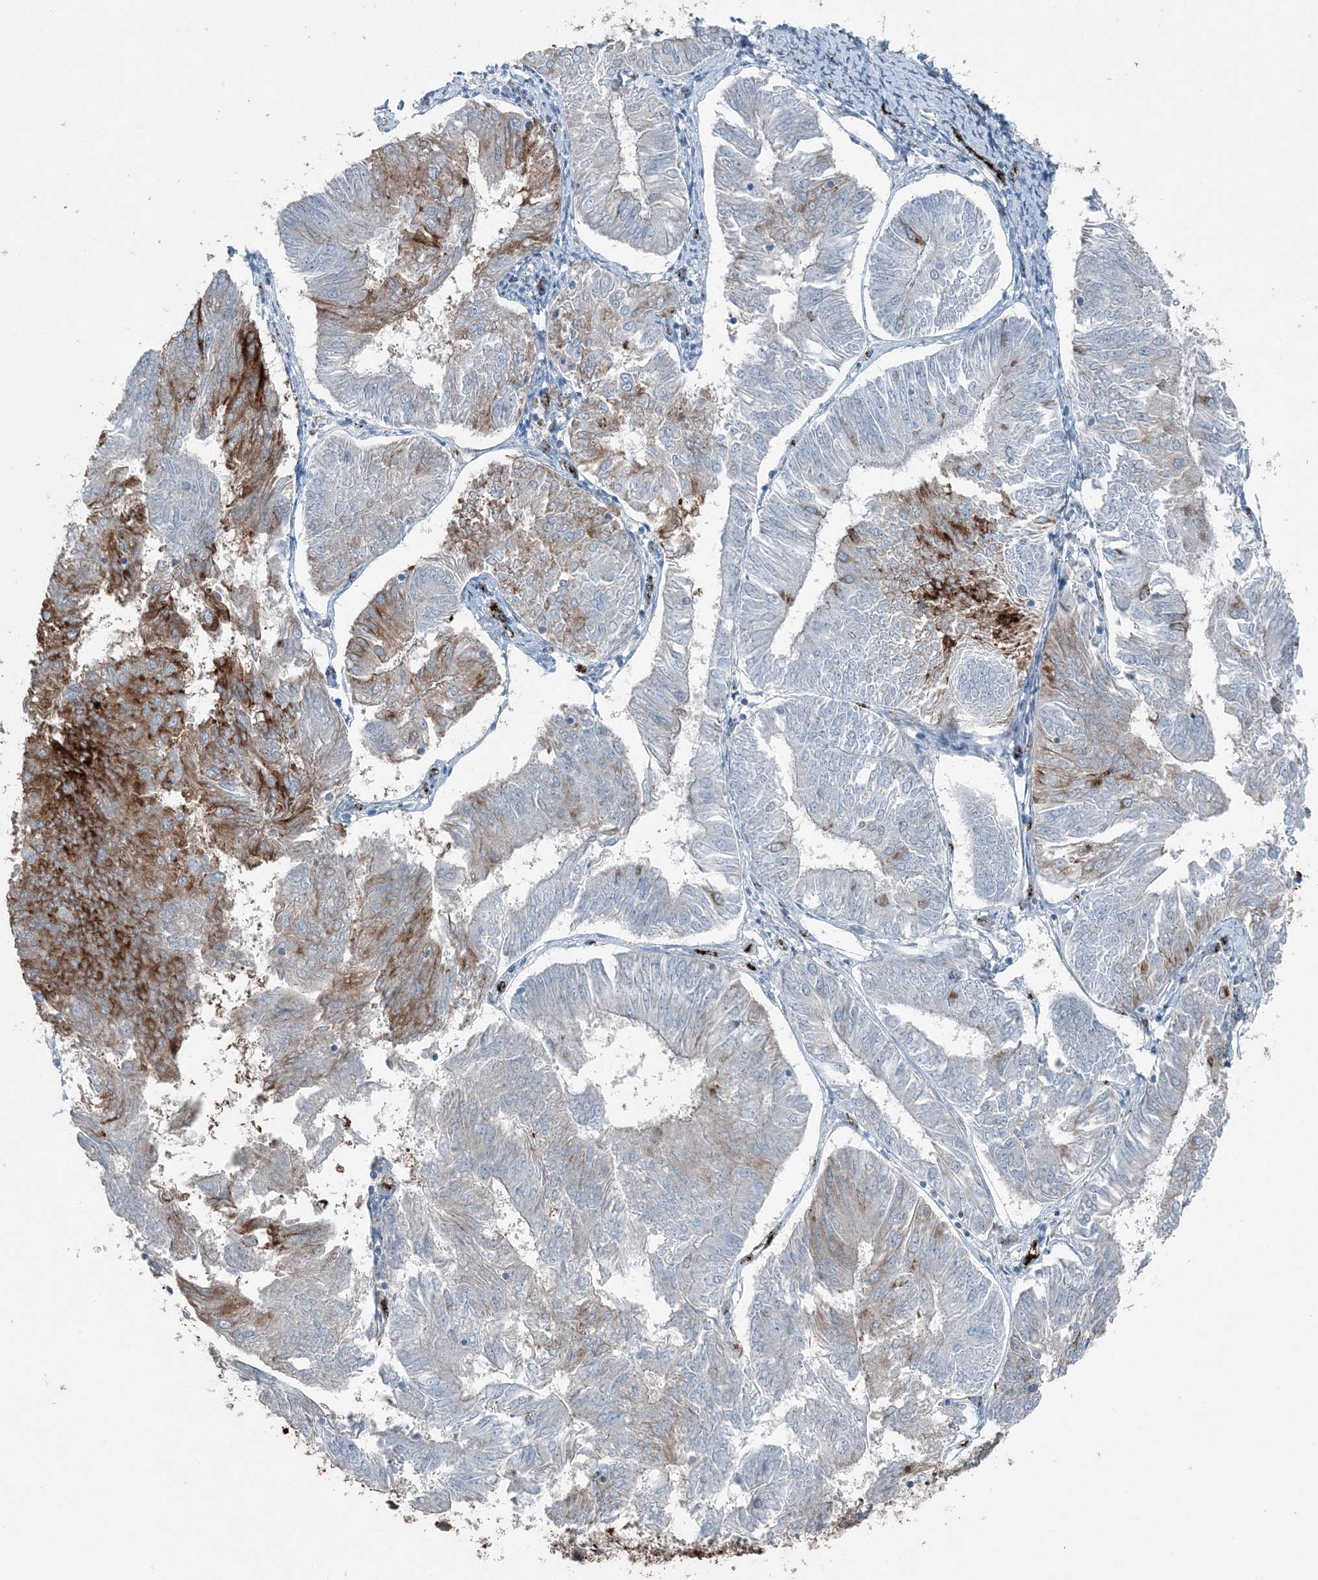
{"staining": {"intensity": "moderate", "quantity": "<25%", "location": "cytoplasmic/membranous"}, "tissue": "endometrial cancer", "cell_type": "Tumor cells", "image_type": "cancer", "snomed": [{"axis": "morphology", "description": "Adenocarcinoma, NOS"}, {"axis": "topography", "description": "Endometrium"}], "caption": "Immunohistochemical staining of human adenocarcinoma (endometrial) exhibits low levels of moderate cytoplasmic/membranous staining in approximately <25% of tumor cells. The protein of interest is stained brown, and the nuclei are stained in blue (DAB (3,3'-diaminobenzidine) IHC with brightfield microscopy, high magnification).", "gene": "ELOVL7", "patient": {"sex": "female", "age": 58}}